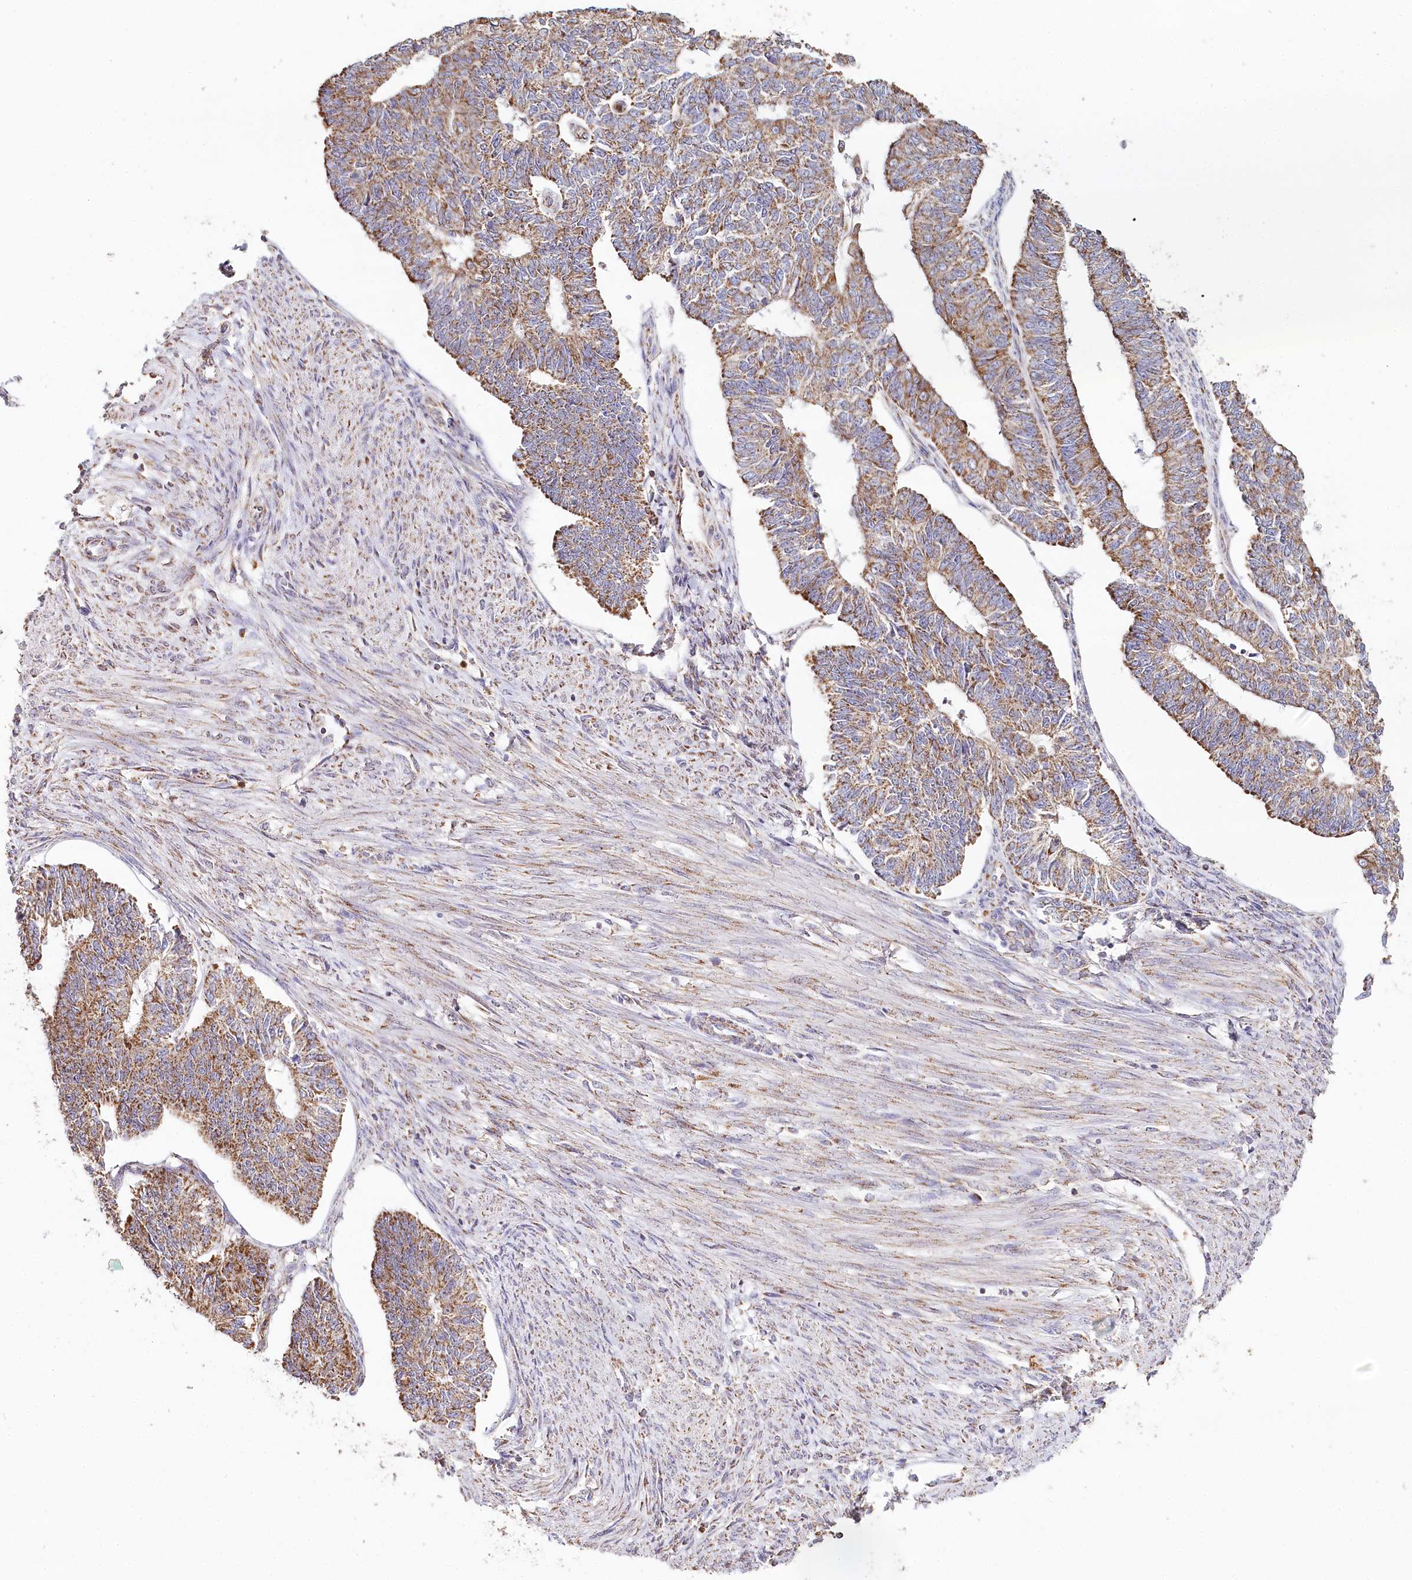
{"staining": {"intensity": "moderate", "quantity": ">75%", "location": "cytoplasmic/membranous"}, "tissue": "endometrial cancer", "cell_type": "Tumor cells", "image_type": "cancer", "snomed": [{"axis": "morphology", "description": "Adenocarcinoma, NOS"}, {"axis": "topography", "description": "Endometrium"}], "caption": "Human endometrial adenocarcinoma stained with a brown dye exhibits moderate cytoplasmic/membranous positive positivity in about >75% of tumor cells.", "gene": "MMP25", "patient": {"sex": "female", "age": 32}}